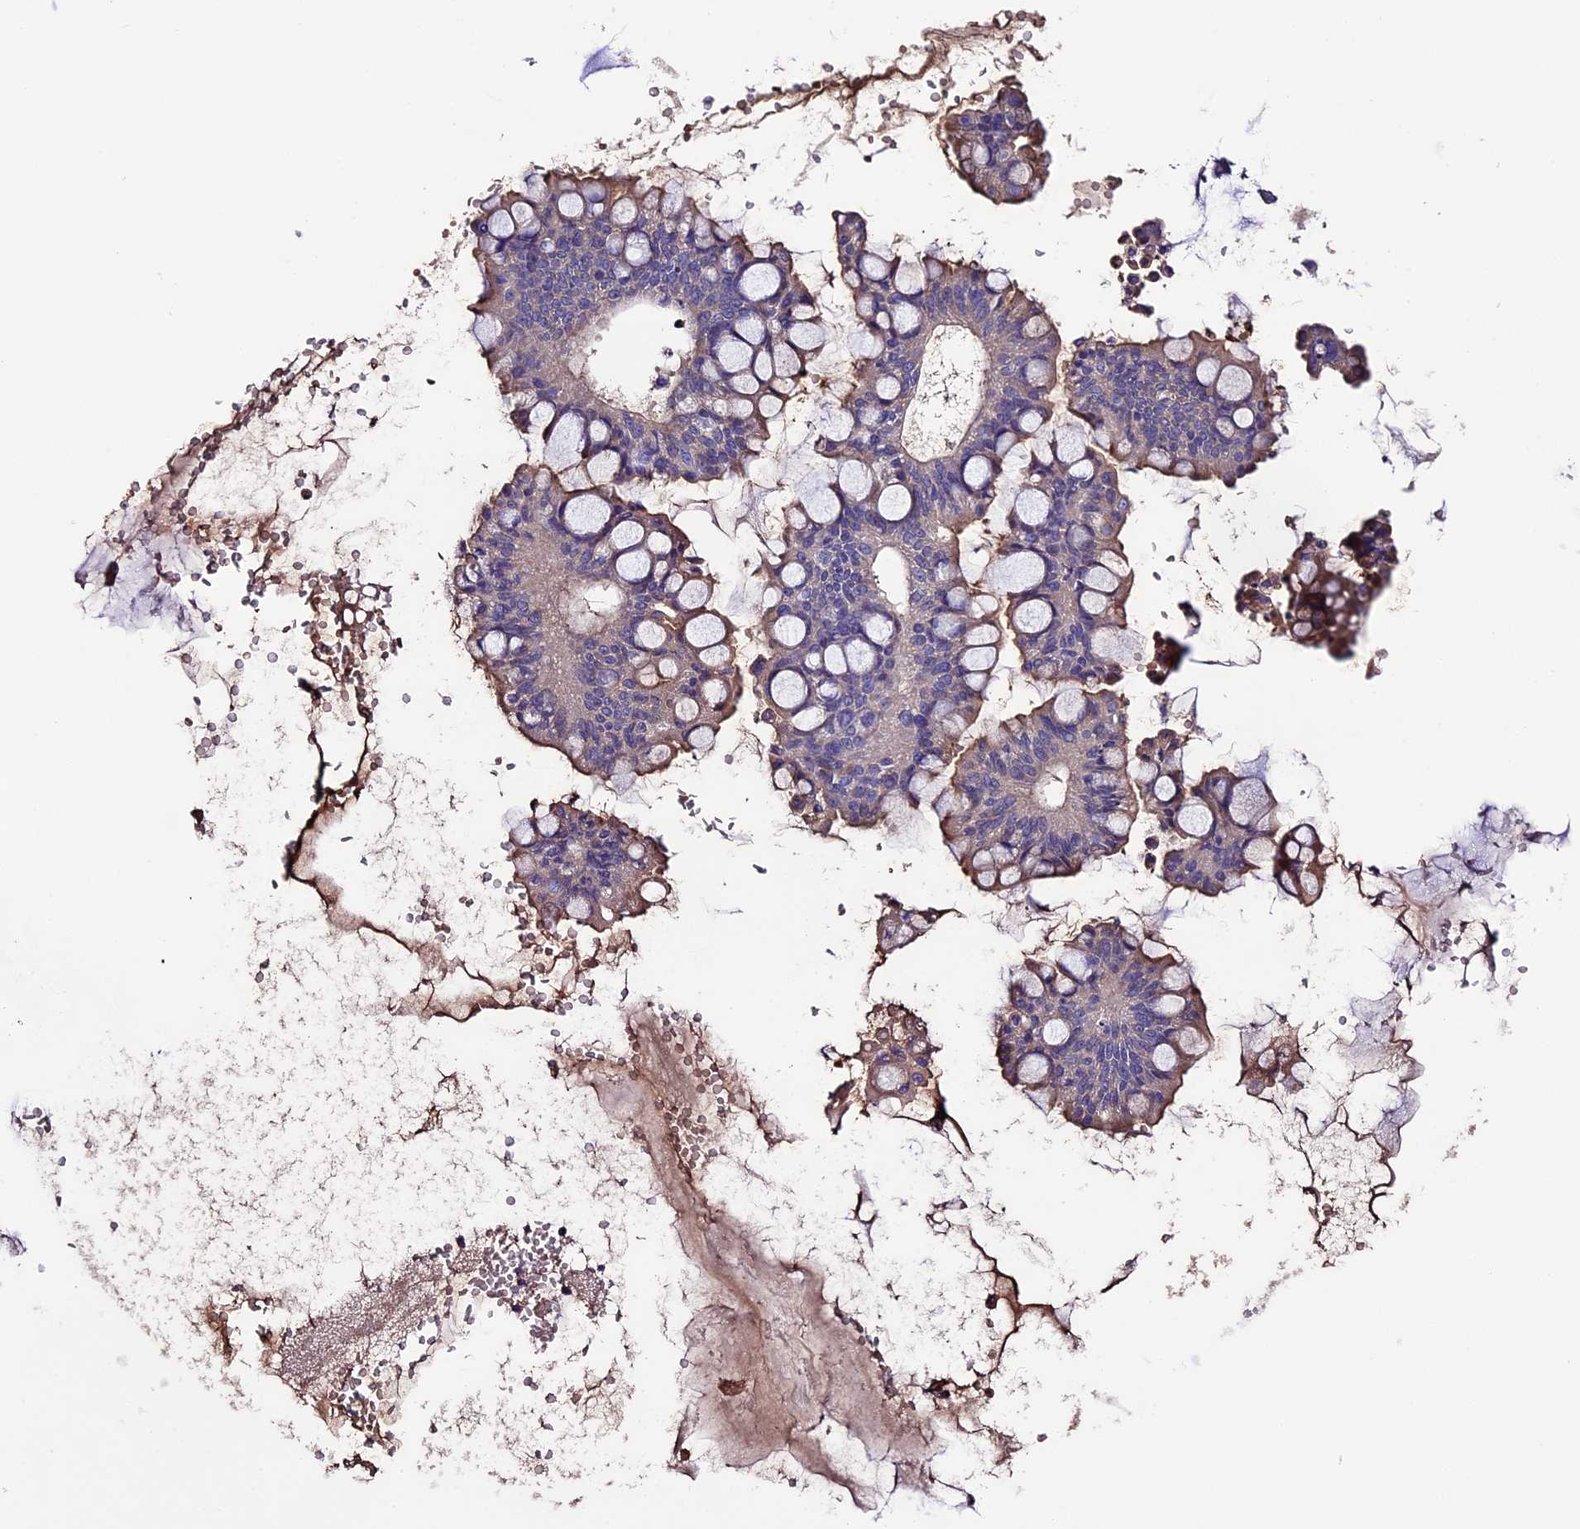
{"staining": {"intensity": "weak", "quantity": "<25%", "location": "cytoplasmic/membranous"}, "tissue": "ovarian cancer", "cell_type": "Tumor cells", "image_type": "cancer", "snomed": [{"axis": "morphology", "description": "Cystadenocarcinoma, mucinous, NOS"}, {"axis": "topography", "description": "Ovary"}], "caption": "Immunohistochemistry of mucinous cystadenocarcinoma (ovarian) demonstrates no positivity in tumor cells.", "gene": "TCP11L2", "patient": {"sex": "female", "age": 73}}